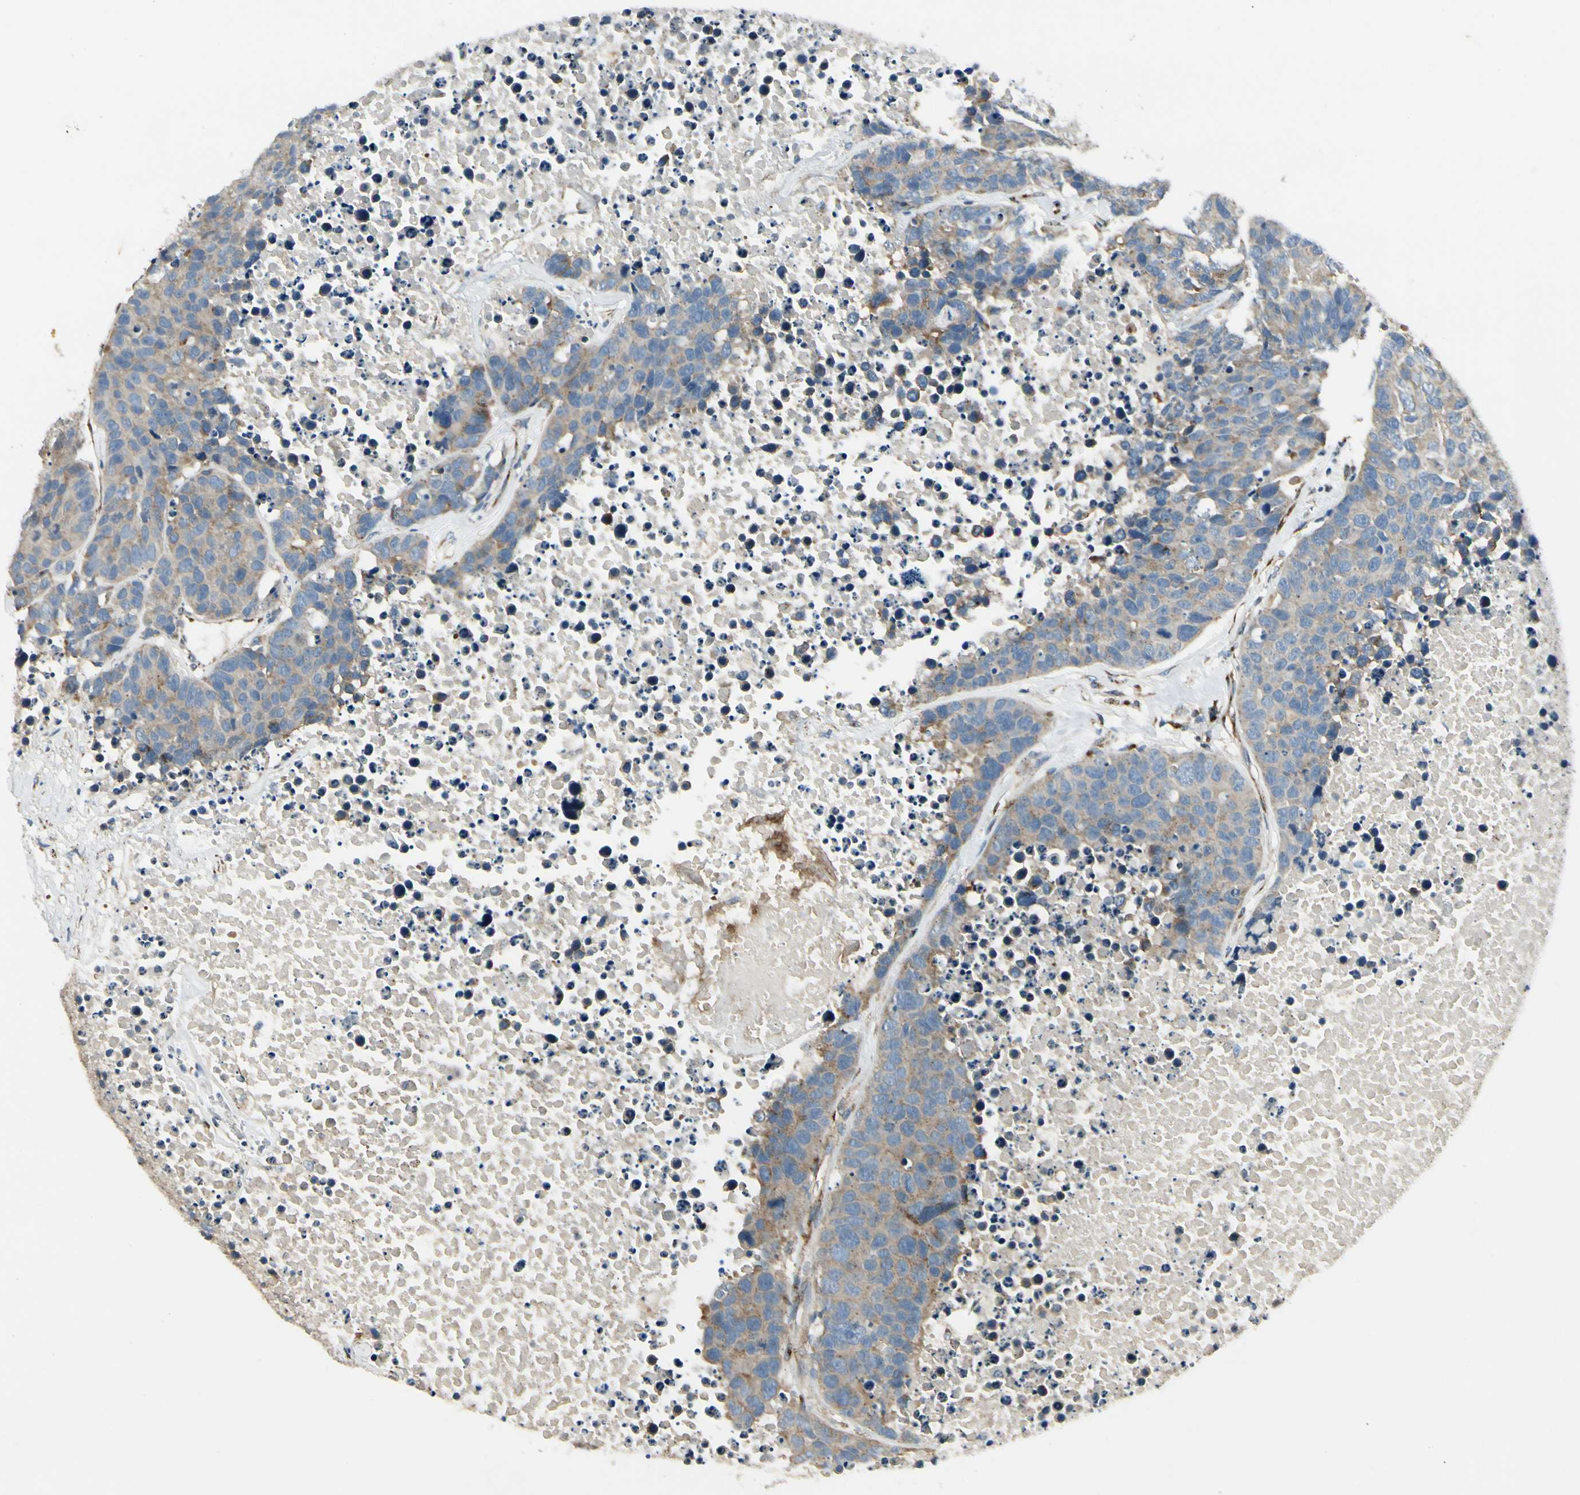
{"staining": {"intensity": "weak", "quantity": ">75%", "location": "cytoplasmic/membranous"}, "tissue": "carcinoid", "cell_type": "Tumor cells", "image_type": "cancer", "snomed": [{"axis": "morphology", "description": "Carcinoid, malignant, NOS"}, {"axis": "topography", "description": "Lung"}], "caption": "Immunohistochemistry image of human carcinoid stained for a protein (brown), which shows low levels of weak cytoplasmic/membranous expression in about >75% of tumor cells.", "gene": "MANSC1", "patient": {"sex": "male", "age": 60}}